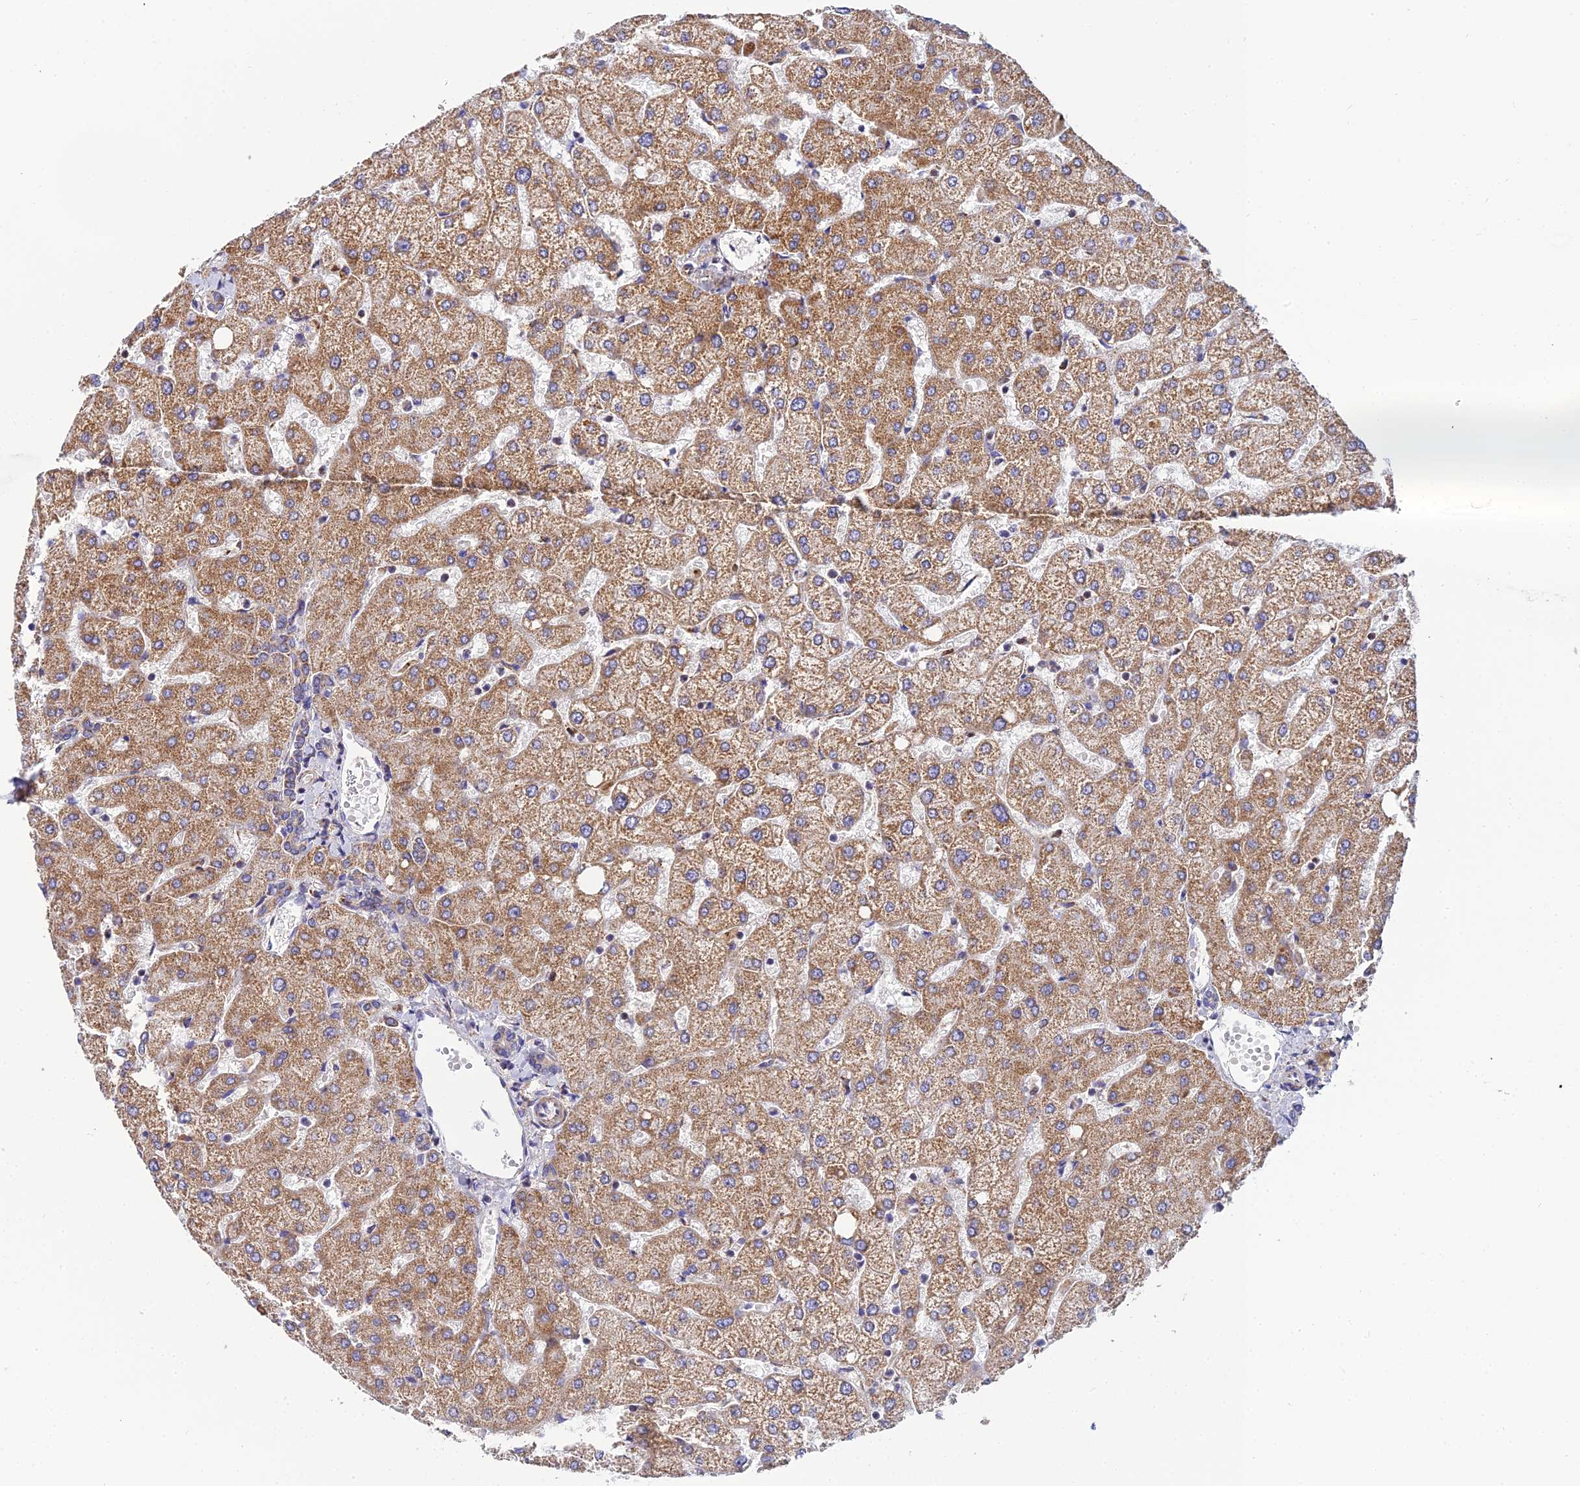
{"staining": {"intensity": "weak", "quantity": ">75%", "location": "cytoplasmic/membranous"}, "tissue": "liver", "cell_type": "Cholangiocytes", "image_type": "normal", "snomed": [{"axis": "morphology", "description": "Normal tissue, NOS"}, {"axis": "topography", "description": "Liver"}], "caption": "The immunohistochemical stain shows weak cytoplasmic/membranous positivity in cholangiocytes of benign liver. (Brightfield microscopy of DAB IHC at high magnification).", "gene": "NIPSNAP3A", "patient": {"sex": "female", "age": 54}}